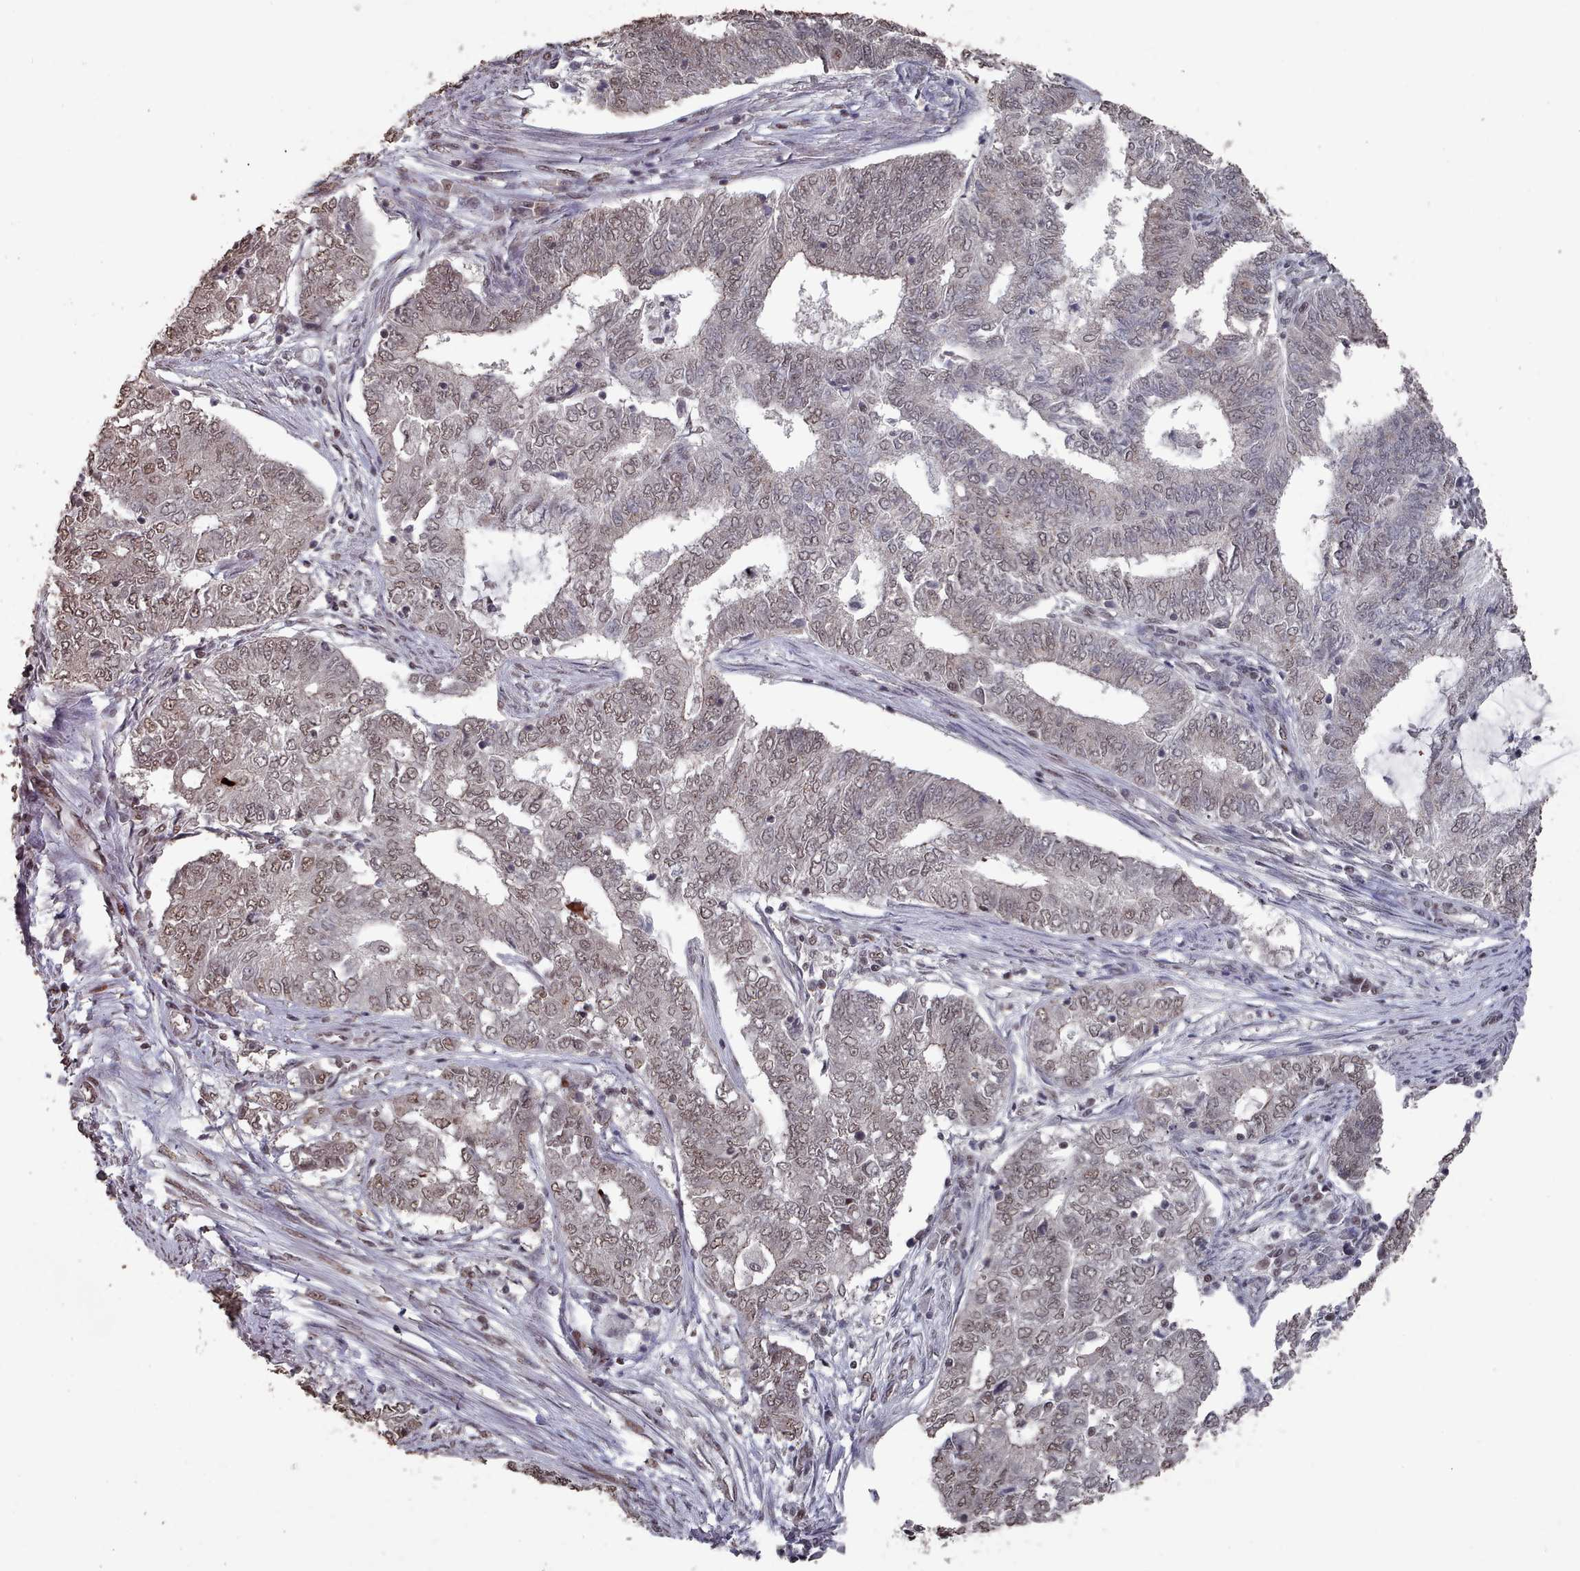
{"staining": {"intensity": "moderate", "quantity": "25%-75%", "location": "nuclear"}, "tissue": "endometrial cancer", "cell_type": "Tumor cells", "image_type": "cancer", "snomed": [{"axis": "morphology", "description": "Adenocarcinoma, NOS"}, {"axis": "topography", "description": "Endometrium"}], "caption": "Tumor cells show medium levels of moderate nuclear staining in approximately 25%-75% of cells in human adenocarcinoma (endometrial).", "gene": "PNRC2", "patient": {"sex": "female", "age": 62}}